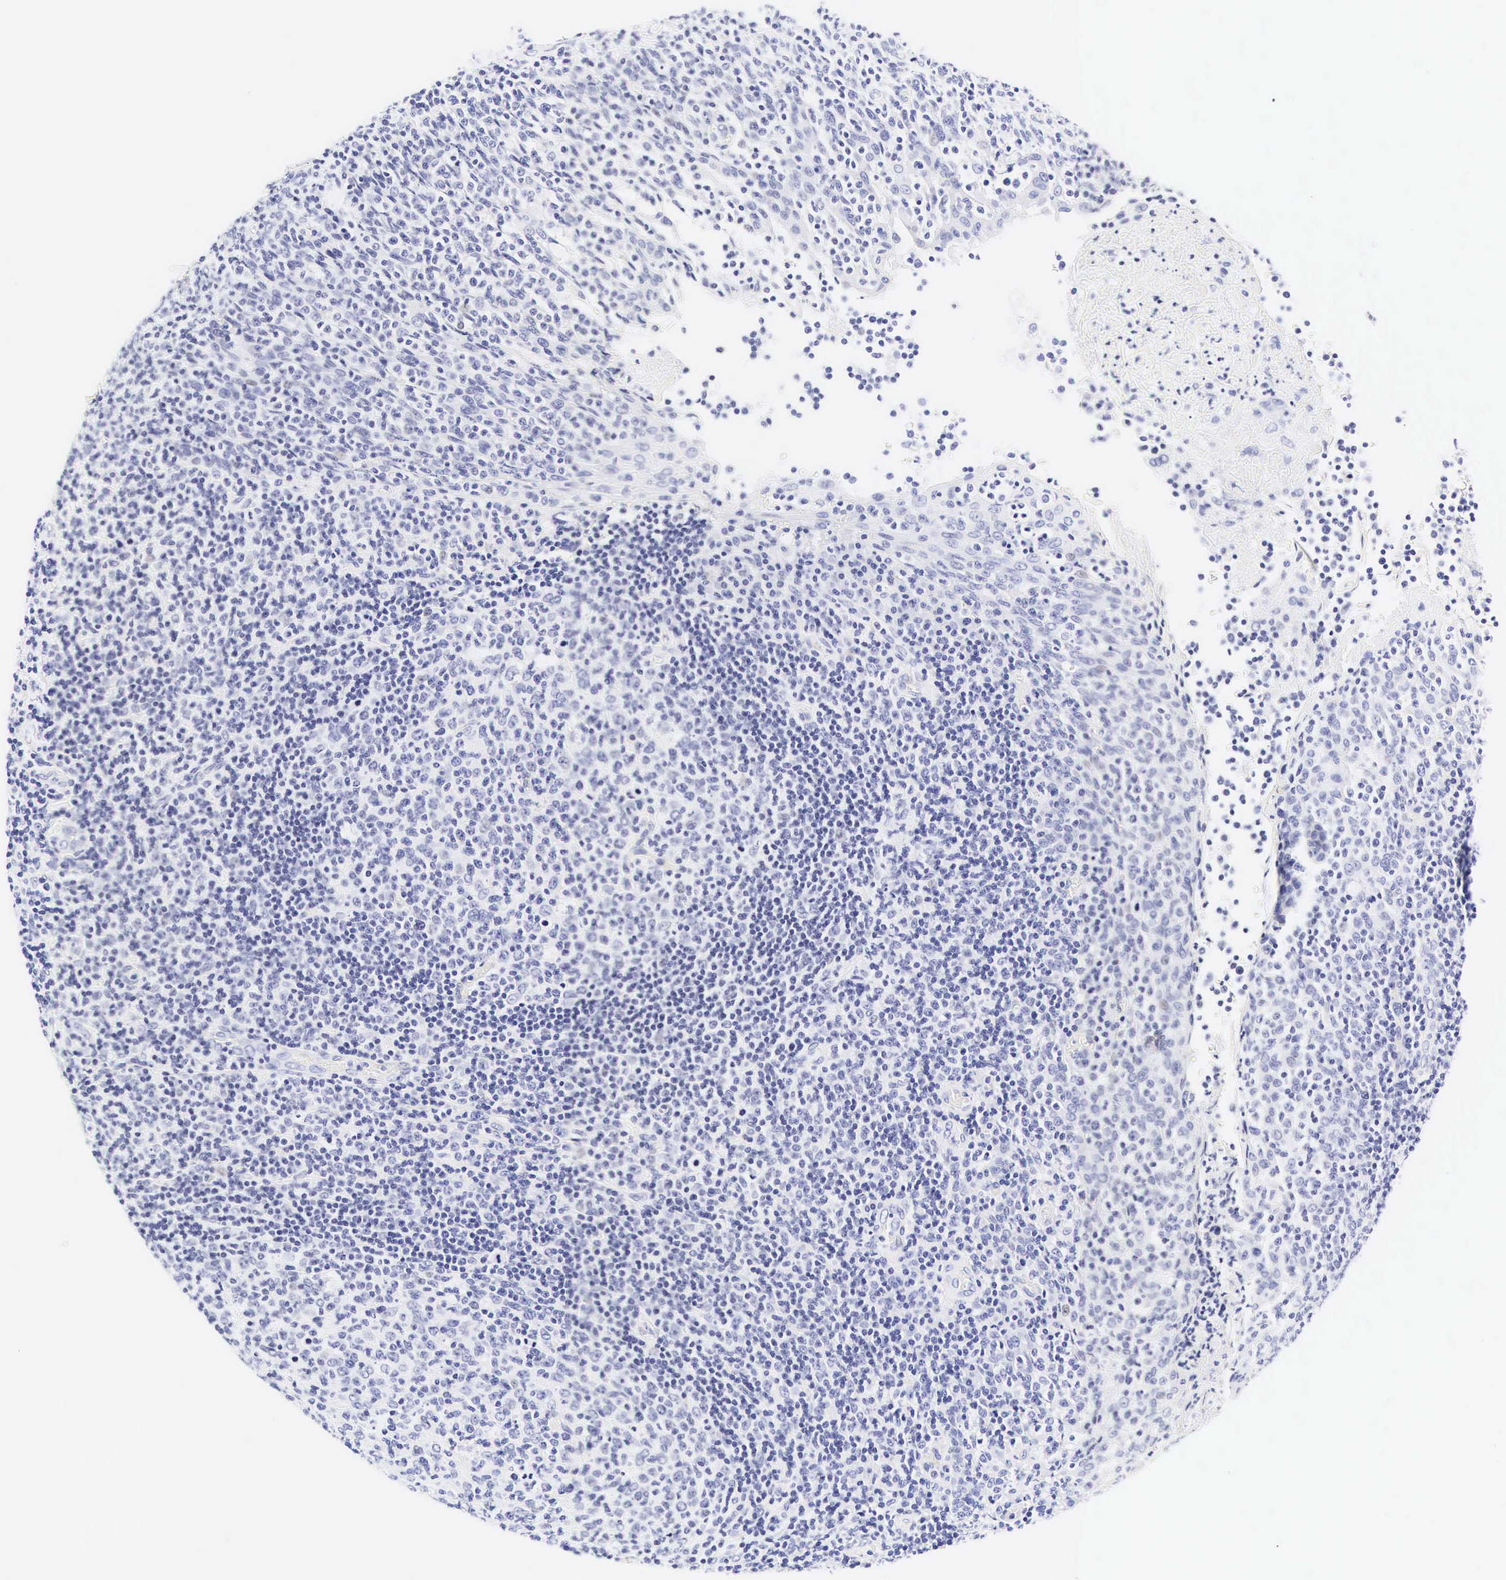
{"staining": {"intensity": "negative", "quantity": "none", "location": "none"}, "tissue": "tonsil", "cell_type": "Germinal center cells", "image_type": "normal", "snomed": [{"axis": "morphology", "description": "Normal tissue, NOS"}, {"axis": "topography", "description": "Tonsil"}], "caption": "Immunohistochemistry (IHC) of normal human tonsil displays no staining in germinal center cells. (Stains: DAB (3,3'-diaminobenzidine) immunohistochemistry with hematoxylin counter stain, Microscopy: brightfield microscopy at high magnification).", "gene": "CALD1", "patient": {"sex": "female", "age": 3}}